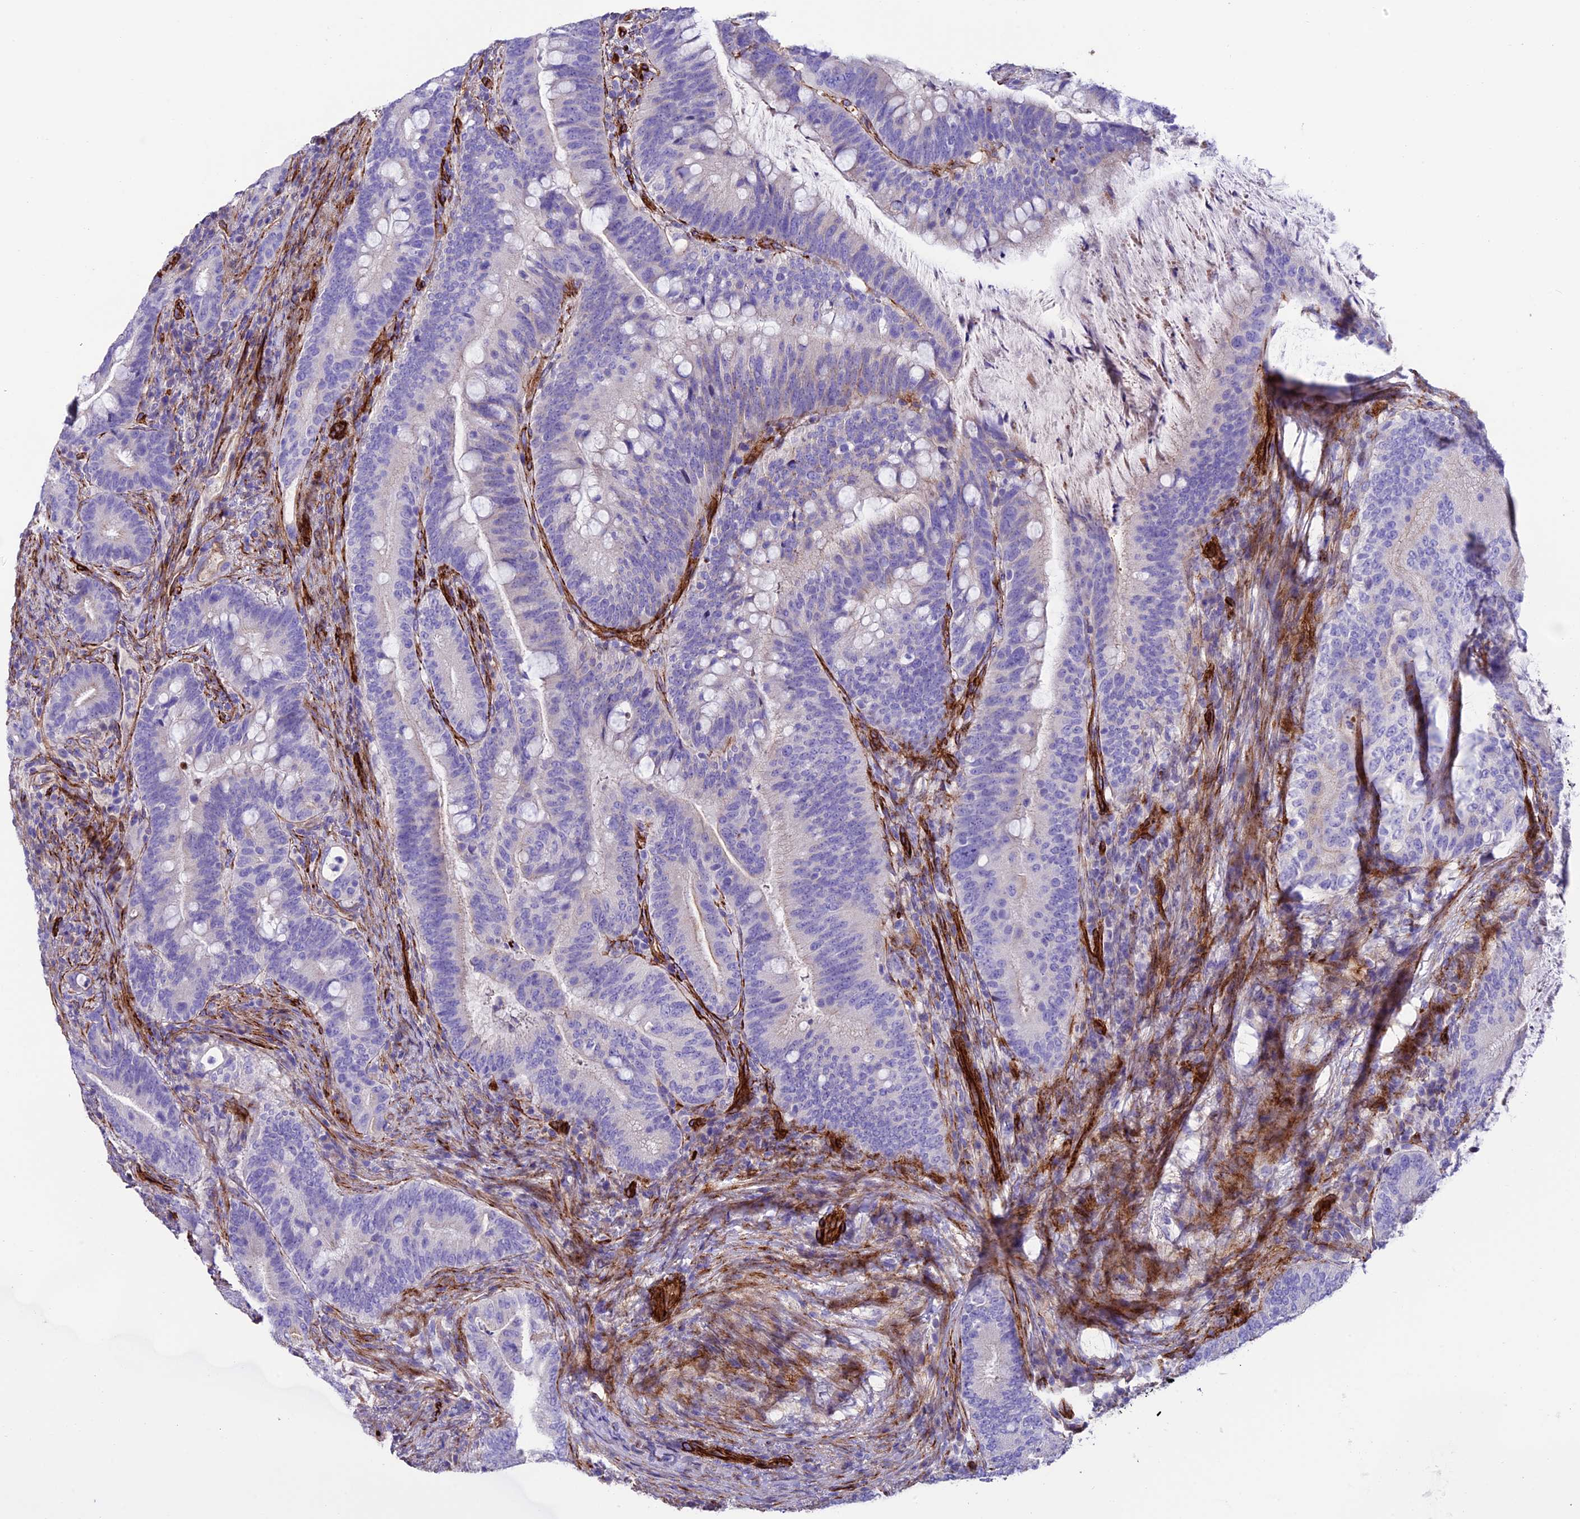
{"staining": {"intensity": "negative", "quantity": "none", "location": "none"}, "tissue": "colorectal cancer", "cell_type": "Tumor cells", "image_type": "cancer", "snomed": [{"axis": "morphology", "description": "Adenocarcinoma, NOS"}, {"axis": "topography", "description": "Colon"}], "caption": "This is a histopathology image of IHC staining of colorectal adenocarcinoma, which shows no positivity in tumor cells. (DAB immunohistochemistry (IHC), high magnification).", "gene": "REX1BD", "patient": {"sex": "female", "age": 66}}